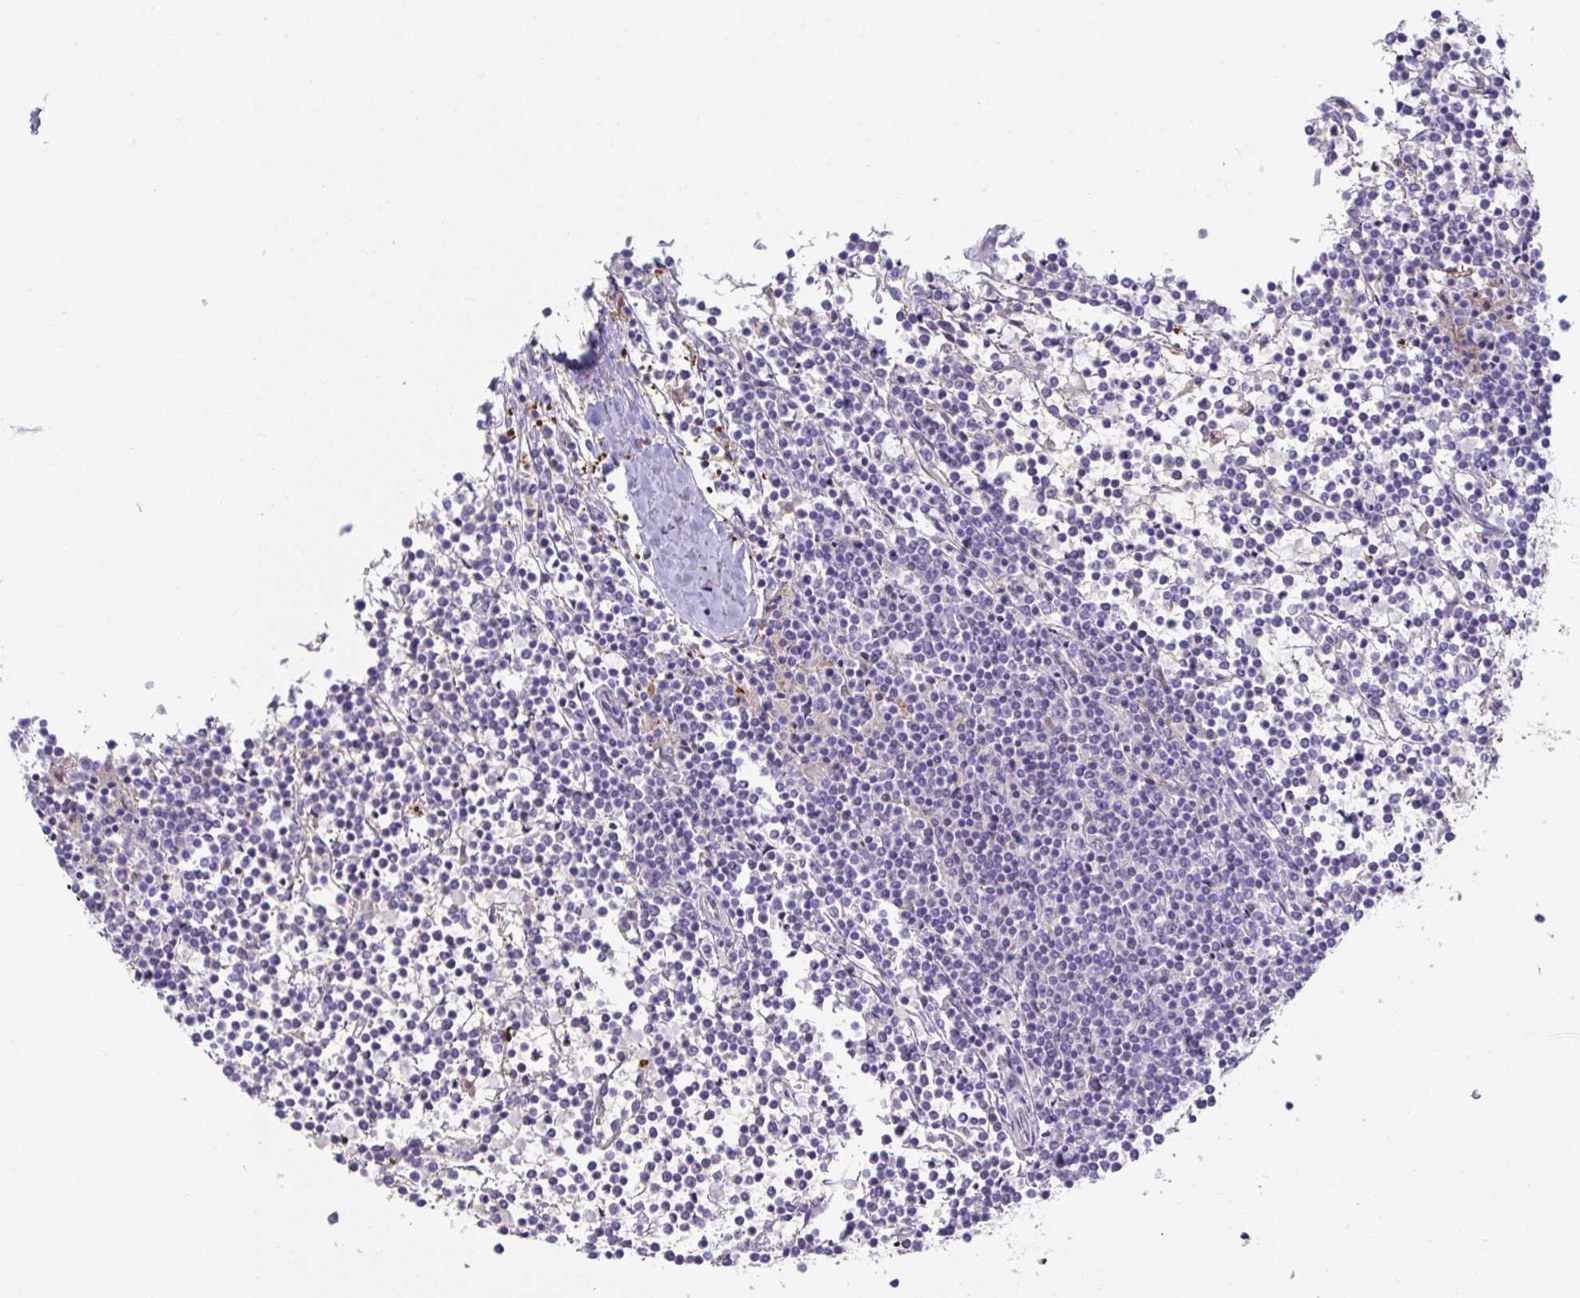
{"staining": {"intensity": "negative", "quantity": "none", "location": "none"}, "tissue": "lymphoma", "cell_type": "Tumor cells", "image_type": "cancer", "snomed": [{"axis": "morphology", "description": "Malignant lymphoma, non-Hodgkin's type, Low grade"}, {"axis": "topography", "description": "Spleen"}], "caption": "Image shows no protein staining in tumor cells of low-grade malignant lymphoma, non-Hodgkin's type tissue. (Brightfield microscopy of DAB immunohistochemistry (IHC) at high magnification).", "gene": "ANO5", "patient": {"sex": "female", "age": 19}}